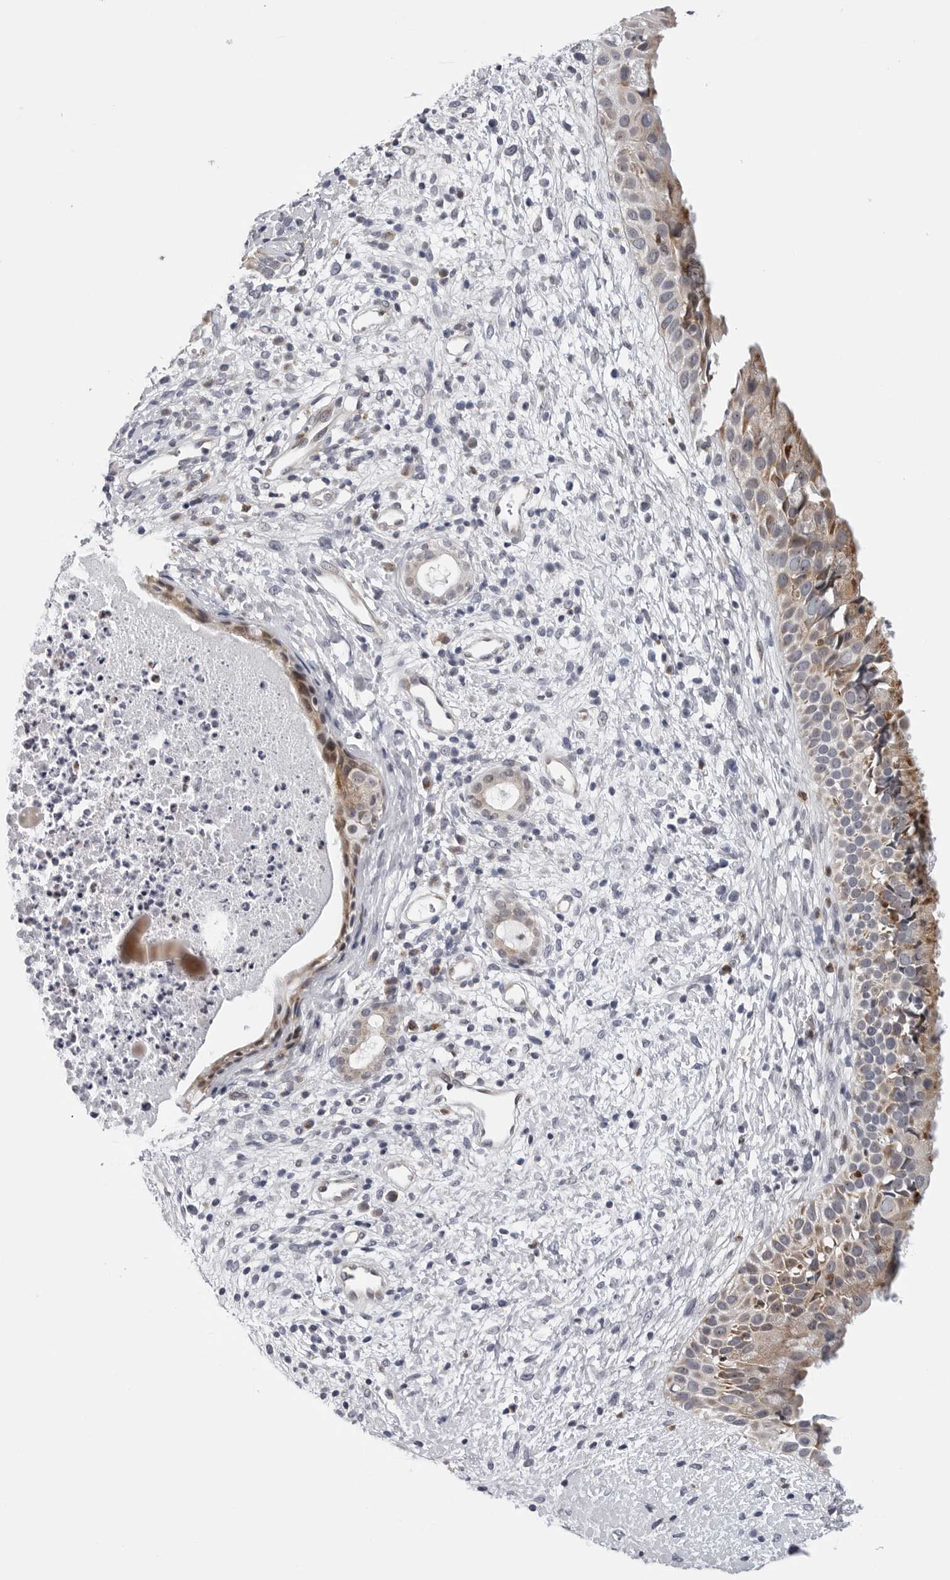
{"staining": {"intensity": "moderate", "quantity": ">75%", "location": "cytoplasmic/membranous"}, "tissue": "nasopharynx", "cell_type": "Respiratory epithelial cells", "image_type": "normal", "snomed": [{"axis": "morphology", "description": "Normal tissue, NOS"}, {"axis": "topography", "description": "Nasopharynx"}], "caption": "This photomicrograph displays immunohistochemistry staining of benign nasopharynx, with medium moderate cytoplasmic/membranous staining in approximately >75% of respiratory epithelial cells.", "gene": "CDK20", "patient": {"sex": "male", "age": 22}}